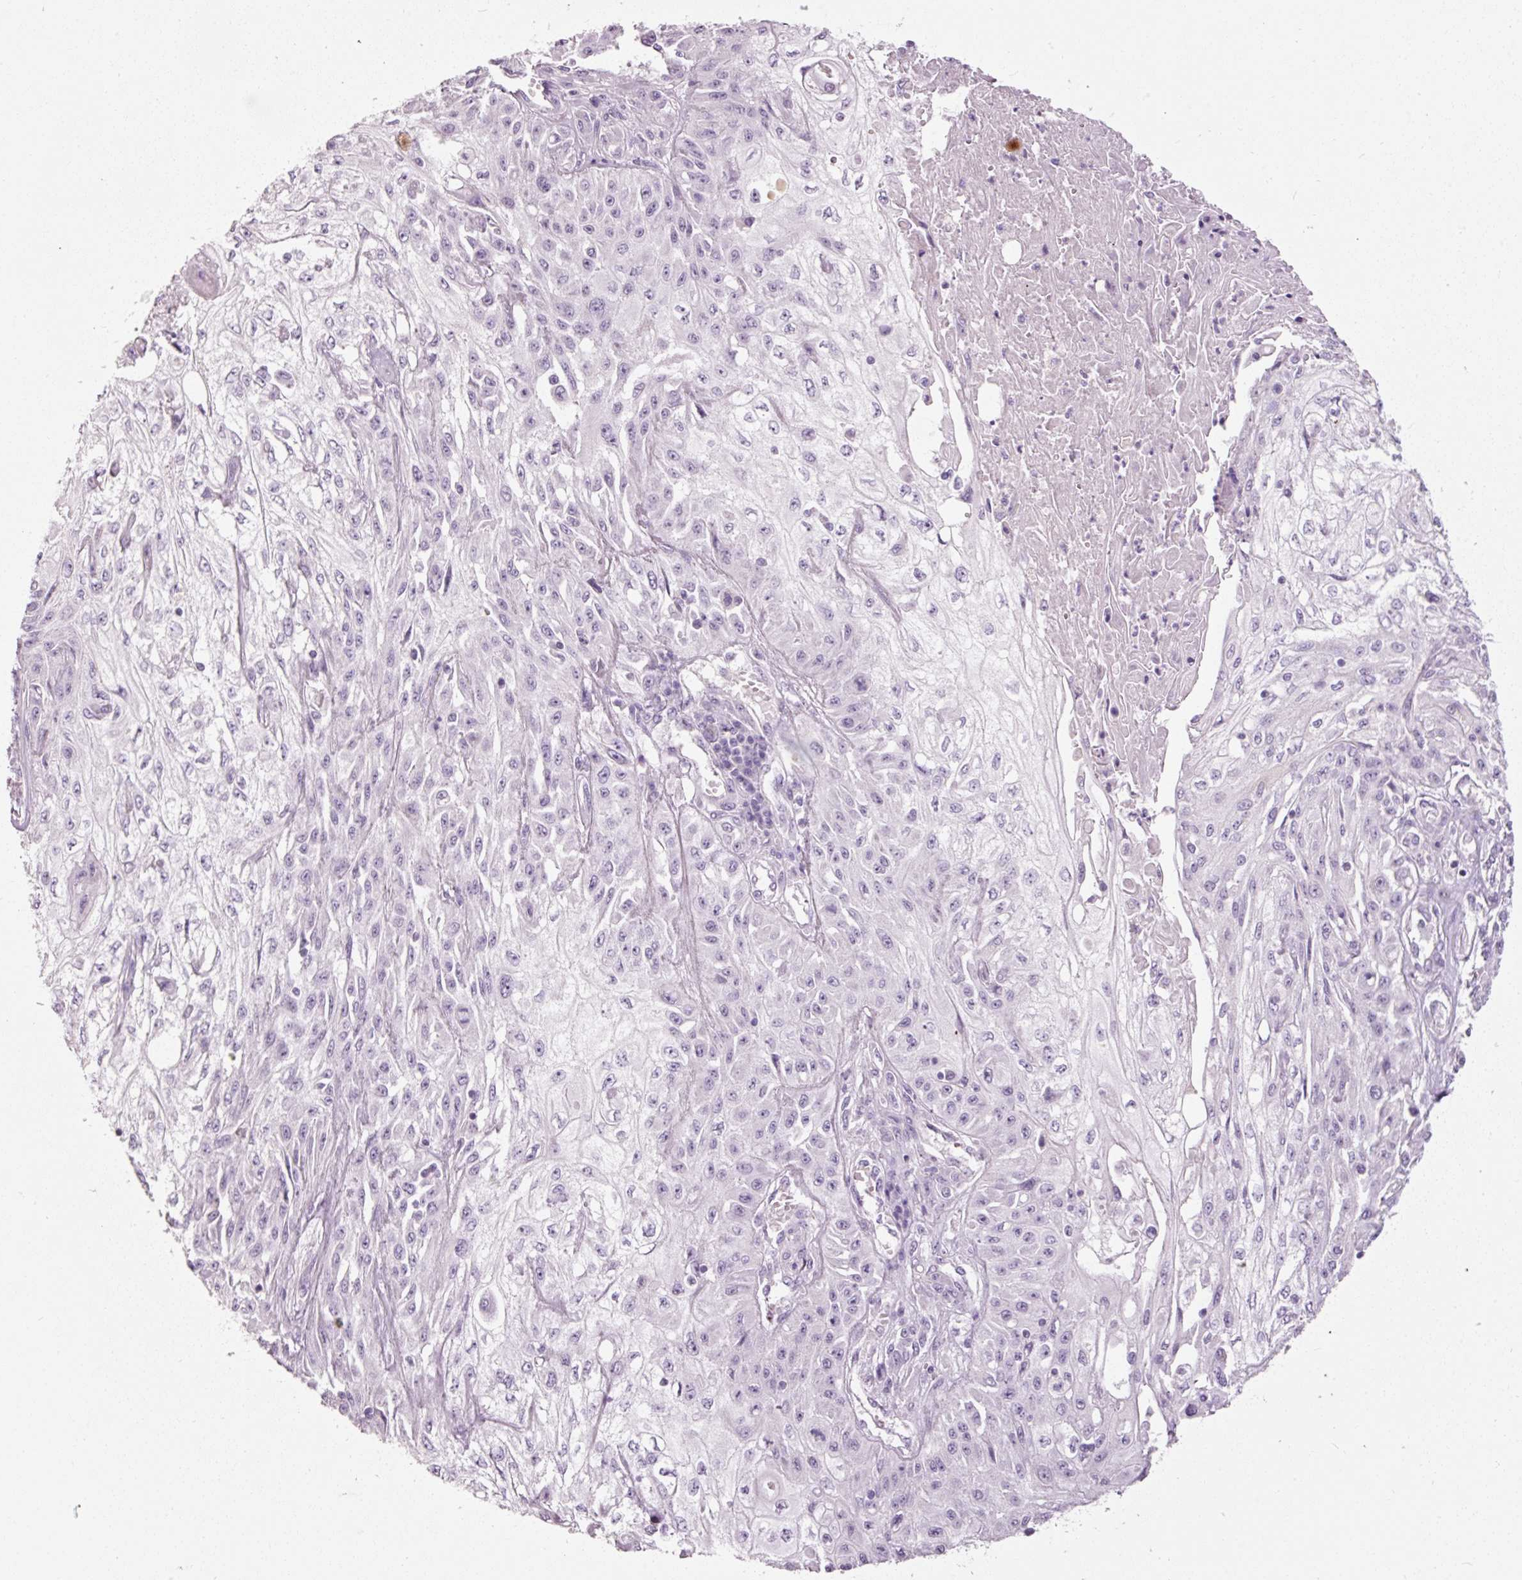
{"staining": {"intensity": "negative", "quantity": "none", "location": "none"}, "tissue": "skin cancer", "cell_type": "Tumor cells", "image_type": "cancer", "snomed": [{"axis": "morphology", "description": "Squamous cell carcinoma, NOS"}, {"axis": "morphology", "description": "Squamous cell carcinoma, metastatic, NOS"}, {"axis": "topography", "description": "Skin"}, {"axis": "topography", "description": "Lymph node"}], "caption": "This histopathology image is of skin cancer stained with immunohistochemistry to label a protein in brown with the nuclei are counter-stained blue. There is no positivity in tumor cells.", "gene": "MUC5AC", "patient": {"sex": "male", "age": 75}}